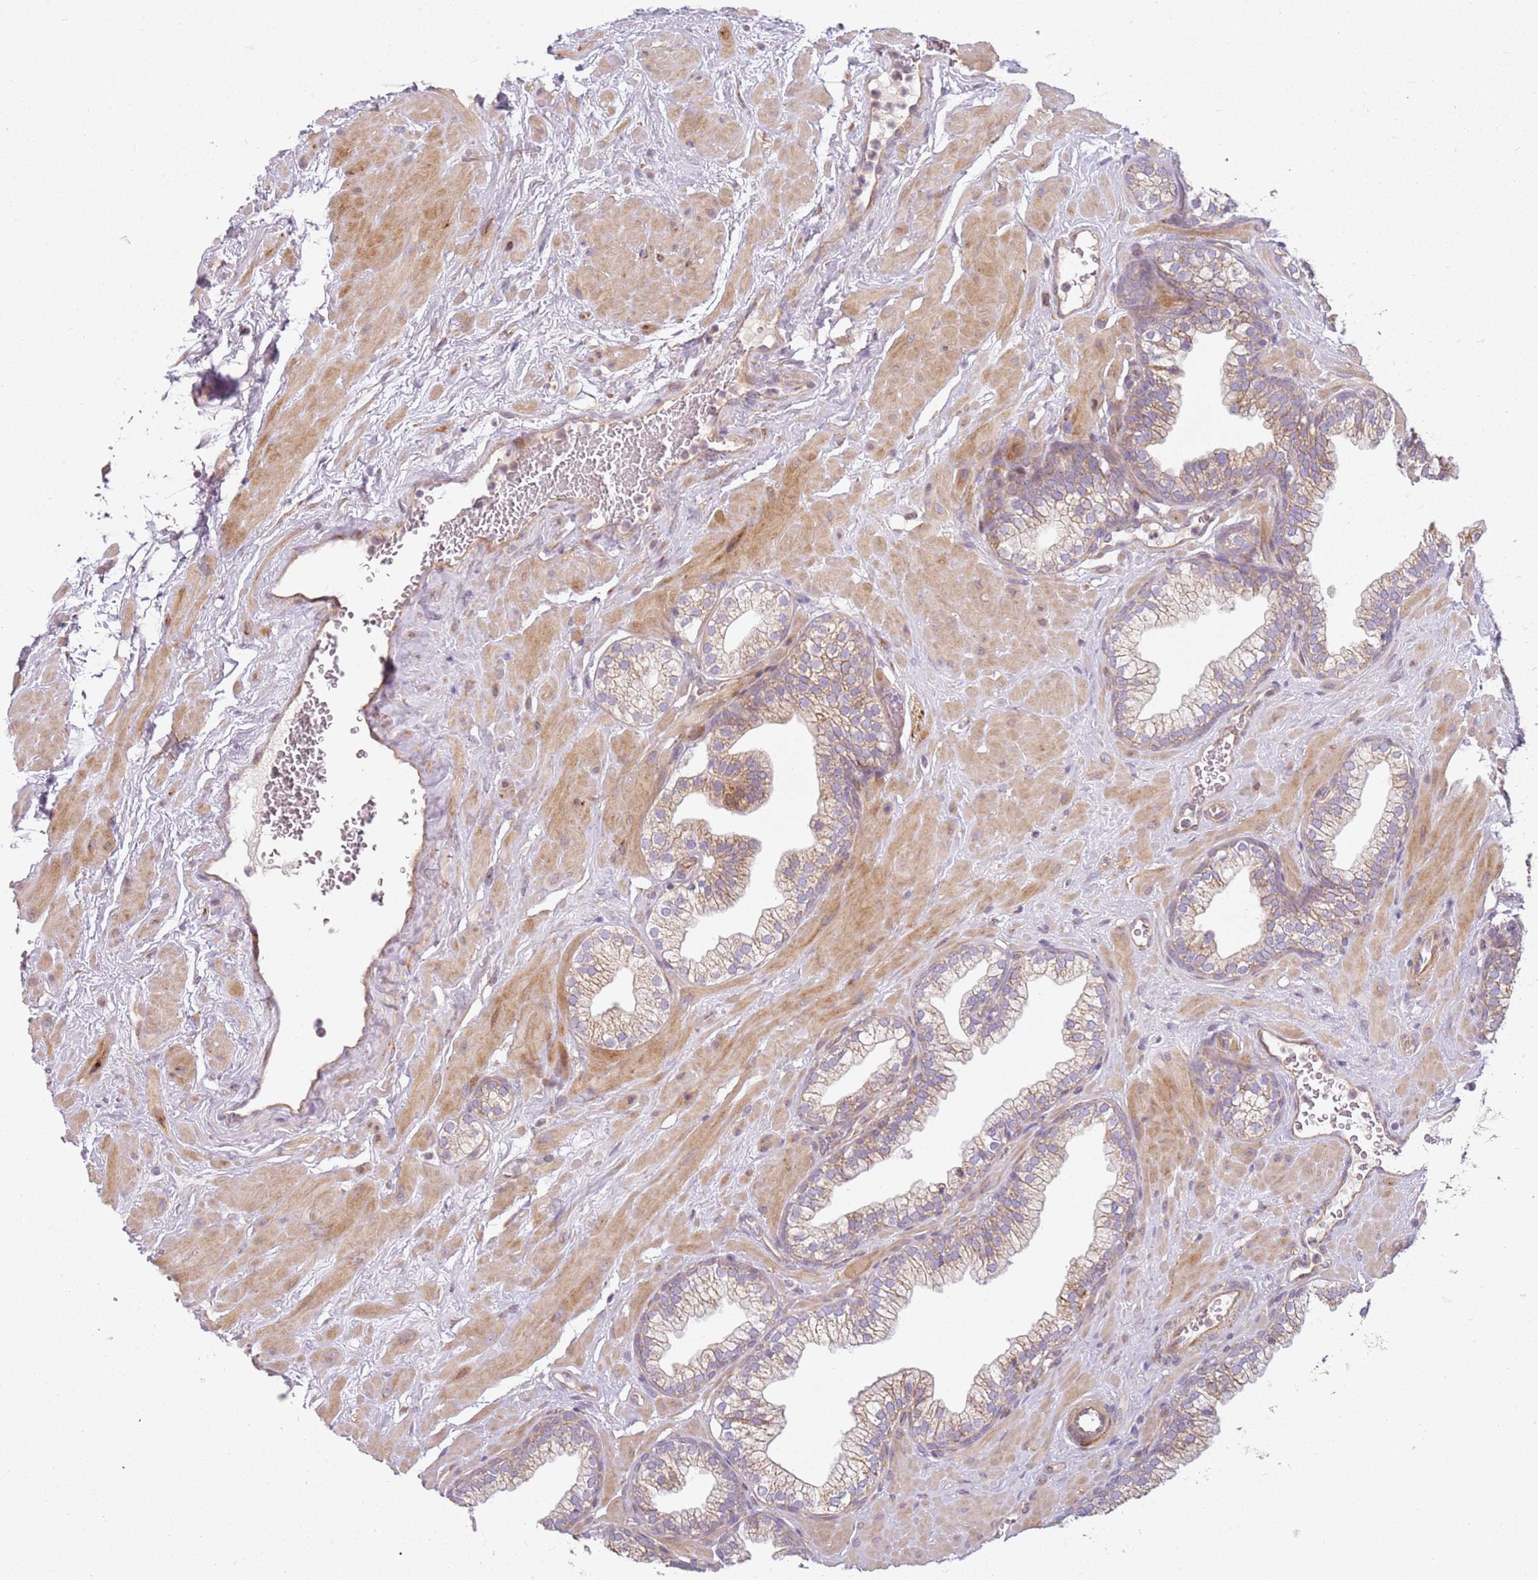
{"staining": {"intensity": "moderate", "quantity": "25%-75%", "location": "cytoplasmic/membranous"}, "tissue": "prostate", "cell_type": "Glandular cells", "image_type": "normal", "snomed": [{"axis": "morphology", "description": "Normal tissue, NOS"}, {"axis": "morphology", "description": "Urothelial carcinoma, Low grade"}, {"axis": "topography", "description": "Urinary bladder"}, {"axis": "topography", "description": "Prostate"}], "caption": "Immunohistochemistry (IHC) (DAB) staining of unremarkable prostate shows moderate cytoplasmic/membranous protein positivity in approximately 25%-75% of glandular cells.", "gene": "TMEM200C", "patient": {"sex": "male", "age": 60}}